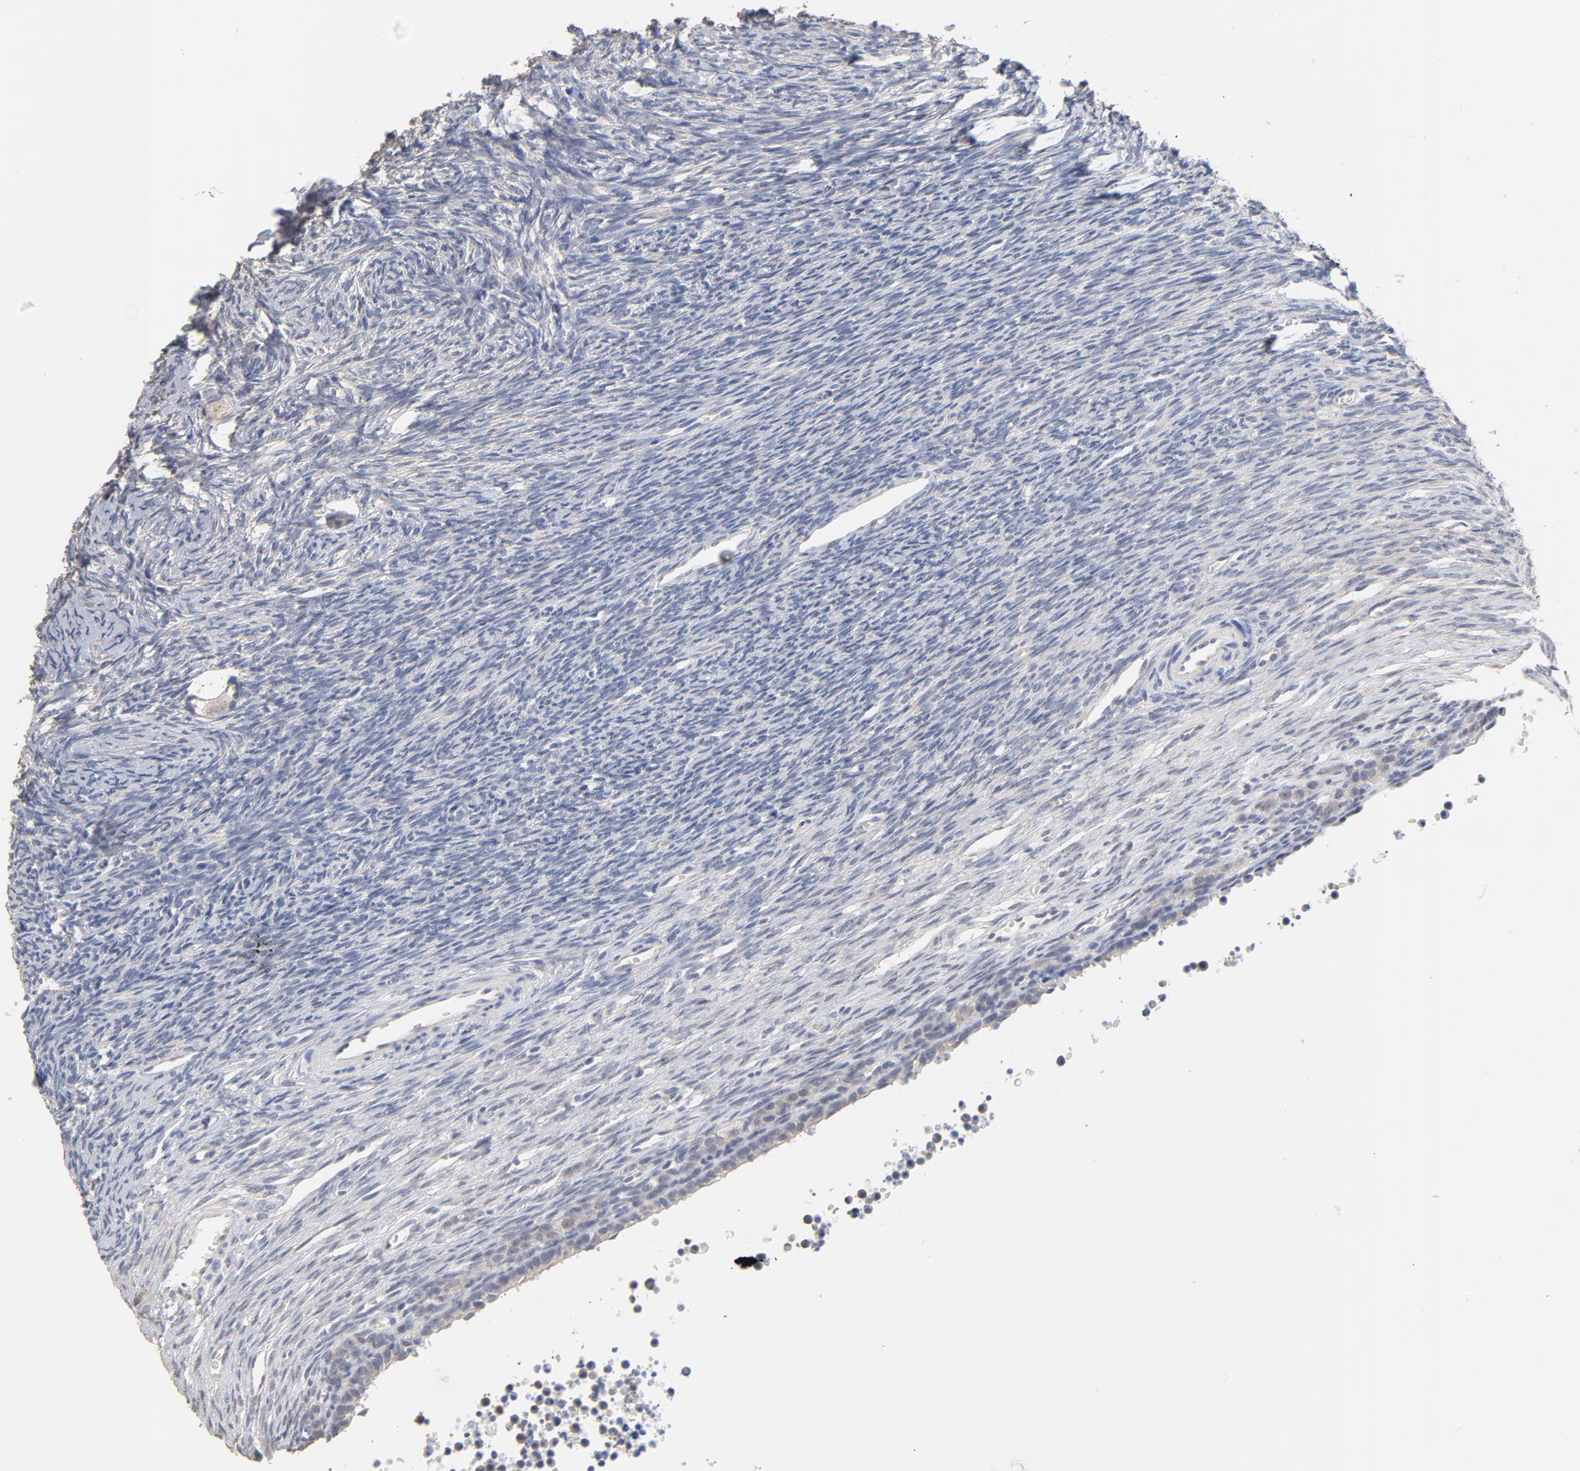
{"staining": {"intensity": "negative", "quantity": "none", "location": "none"}, "tissue": "ovary", "cell_type": "Ovarian stroma cells", "image_type": "normal", "snomed": [{"axis": "morphology", "description": "Normal tissue, NOS"}, {"axis": "topography", "description": "Ovary"}], "caption": "Normal ovary was stained to show a protein in brown. There is no significant positivity in ovarian stroma cells.", "gene": "DNAL4", "patient": {"sex": "female", "age": 27}}